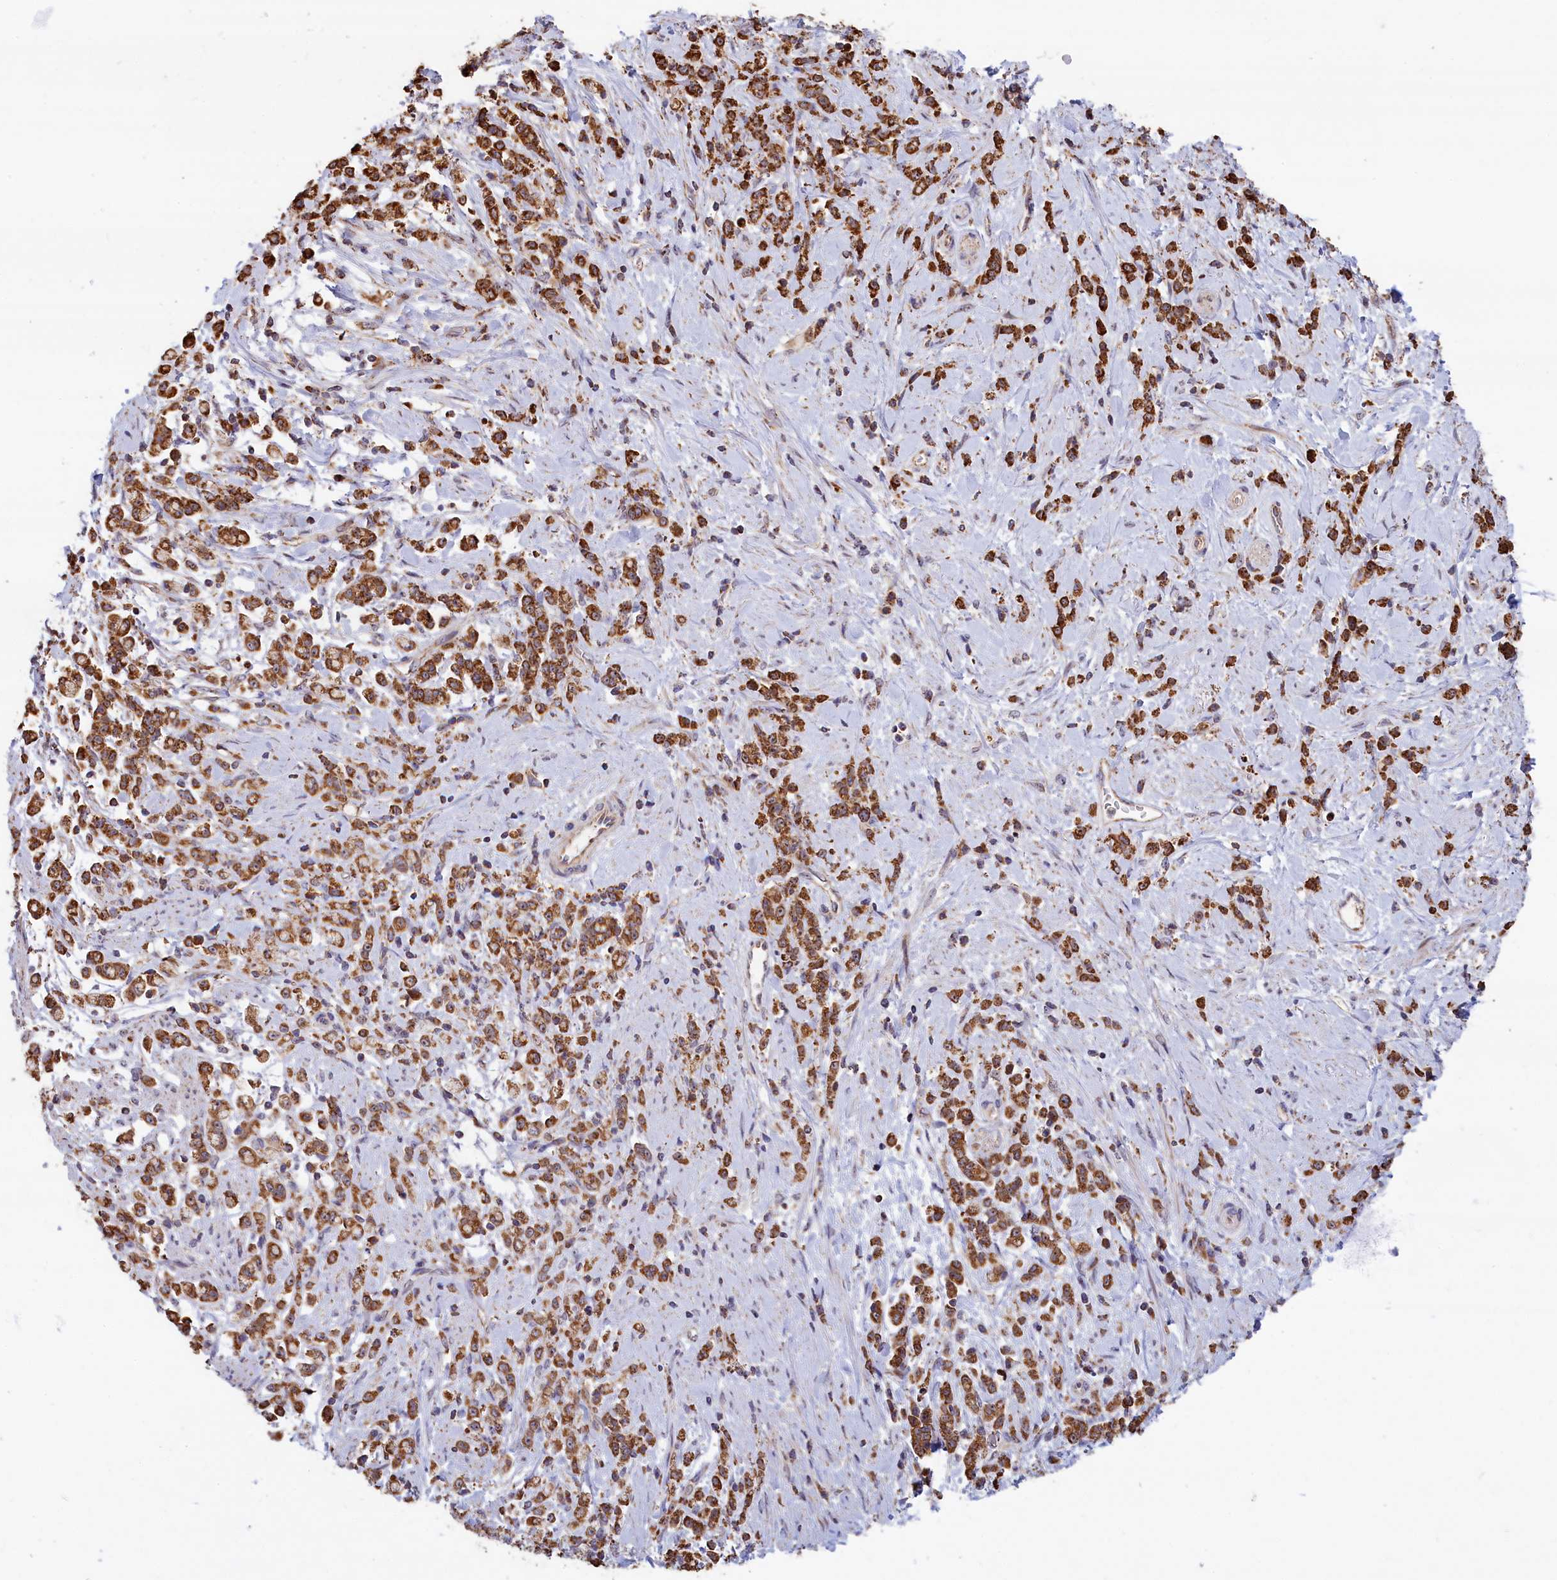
{"staining": {"intensity": "strong", "quantity": ">75%", "location": "cytoplasmic/membranous"}, "tissue": "stomach cancer", "cell_type": "Tumor cells", "image_type": "cancer", "snomed": [{"axis": "morphology", "description": "Adenocarcinoma, NOS"}, {"axis": "topography", "description": "Stomach"}], "caption": "About >75% of tumor cells in stomach adenocarcinoma demonstrate strong cytoplasmic/membranous protein expression as visualized by brown immunohistochemical staining.", "gene": "ZNF816", "patient": {"sex": "female", "age": 60}}